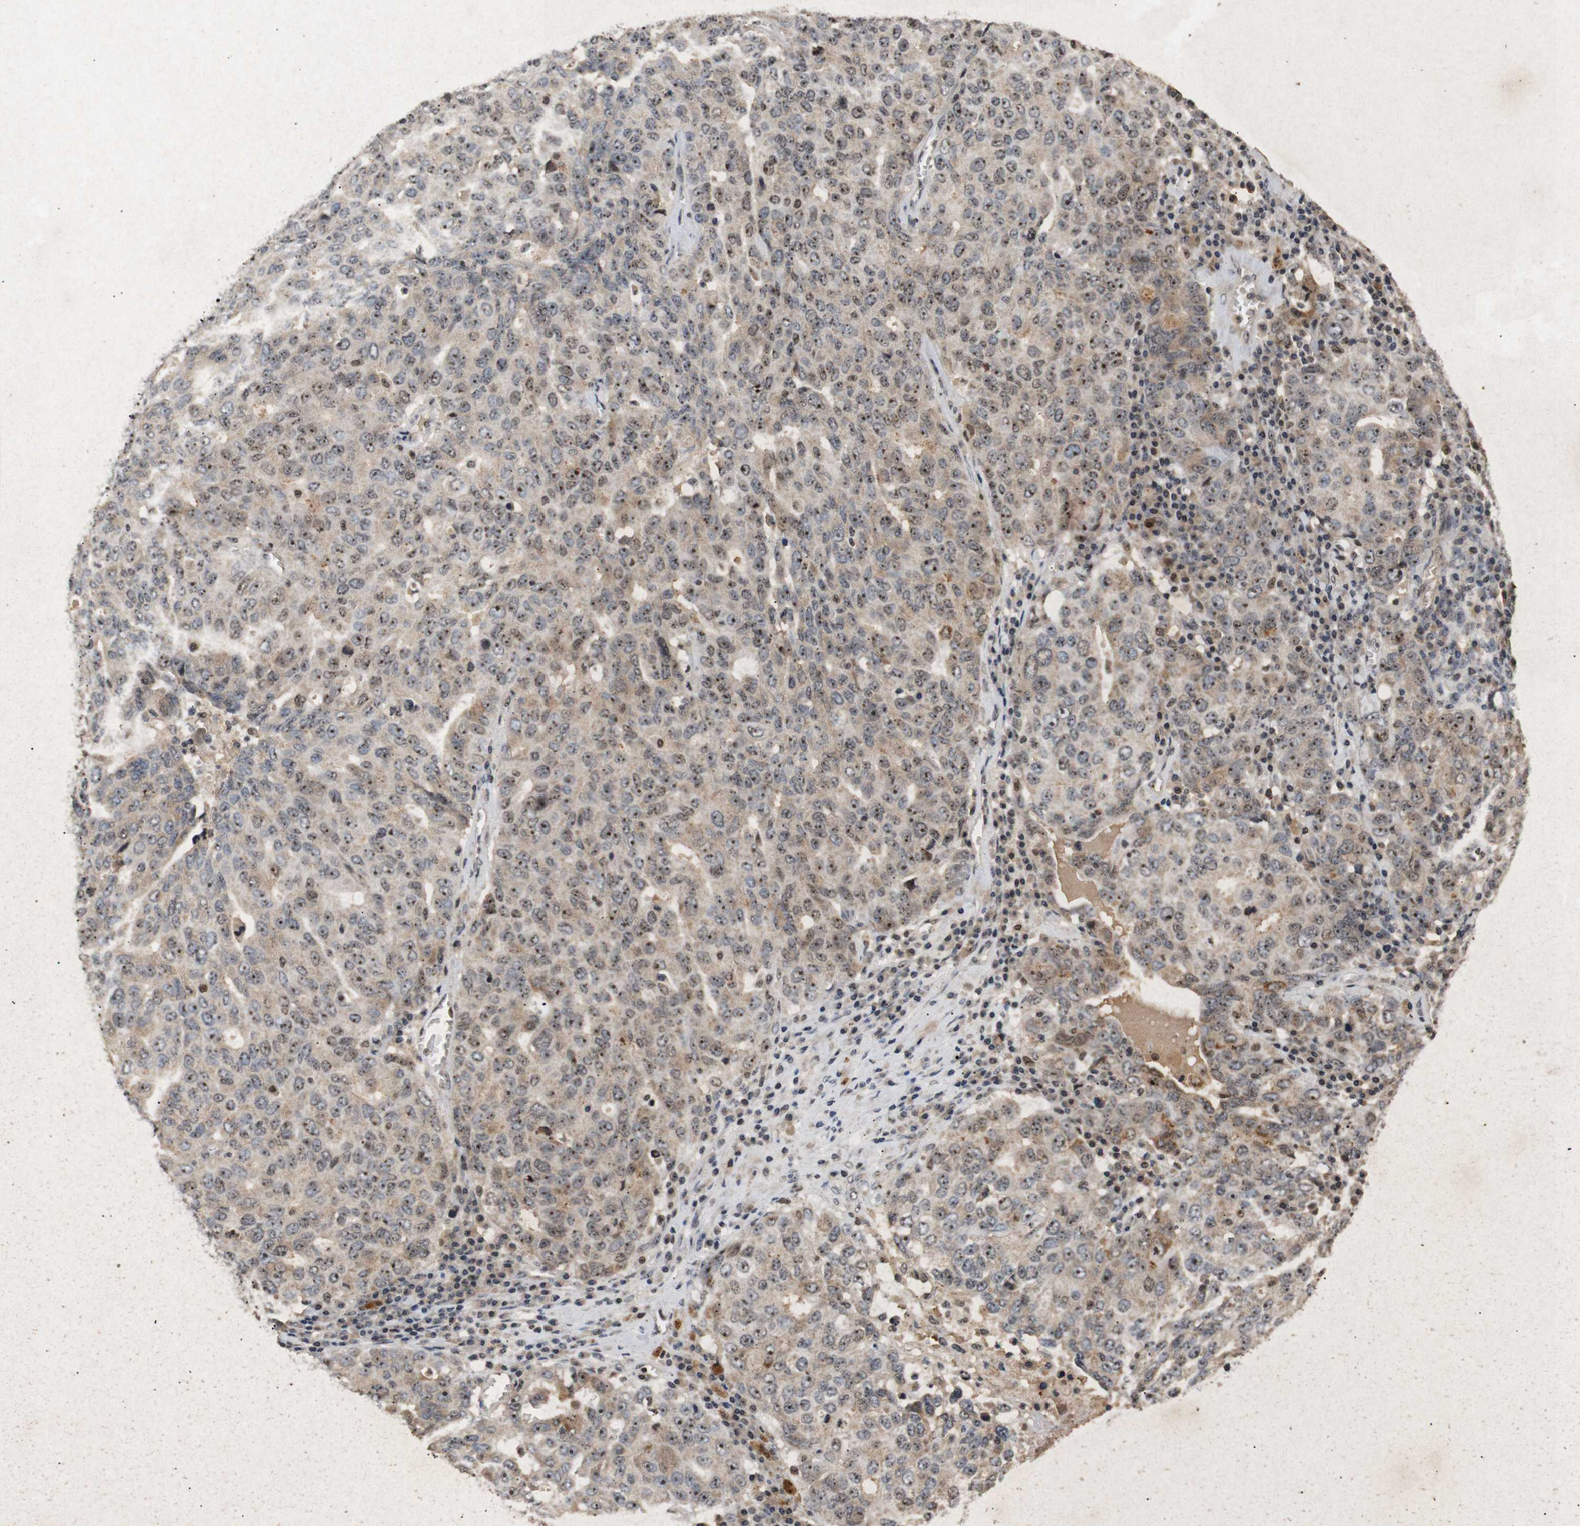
{"staining": {"intensity": "moderate", "quantity": ">75%", "location": "cytoplasmic/membranous,nuclear"}, "tissue": "ovarian cancer", "cell_type": "Tumor cells", "image_type": "cancer", "snomed": [{"axis": "morphology", "description": "Carcinoma, endometroid"}, {"axis": "topography", "description": "Ovary"}], "caption": "Immunohistochemical staining of ovarian cancer (endometroid carcinoma) displays moderate cytoplasmic/membranous and nuclear protein staining in approximately >75% of tumor cells. (IHC, brightfield microscopy, high magnification).", "gene": "PARN", "patient": {"sex": "female", "age": 62}}